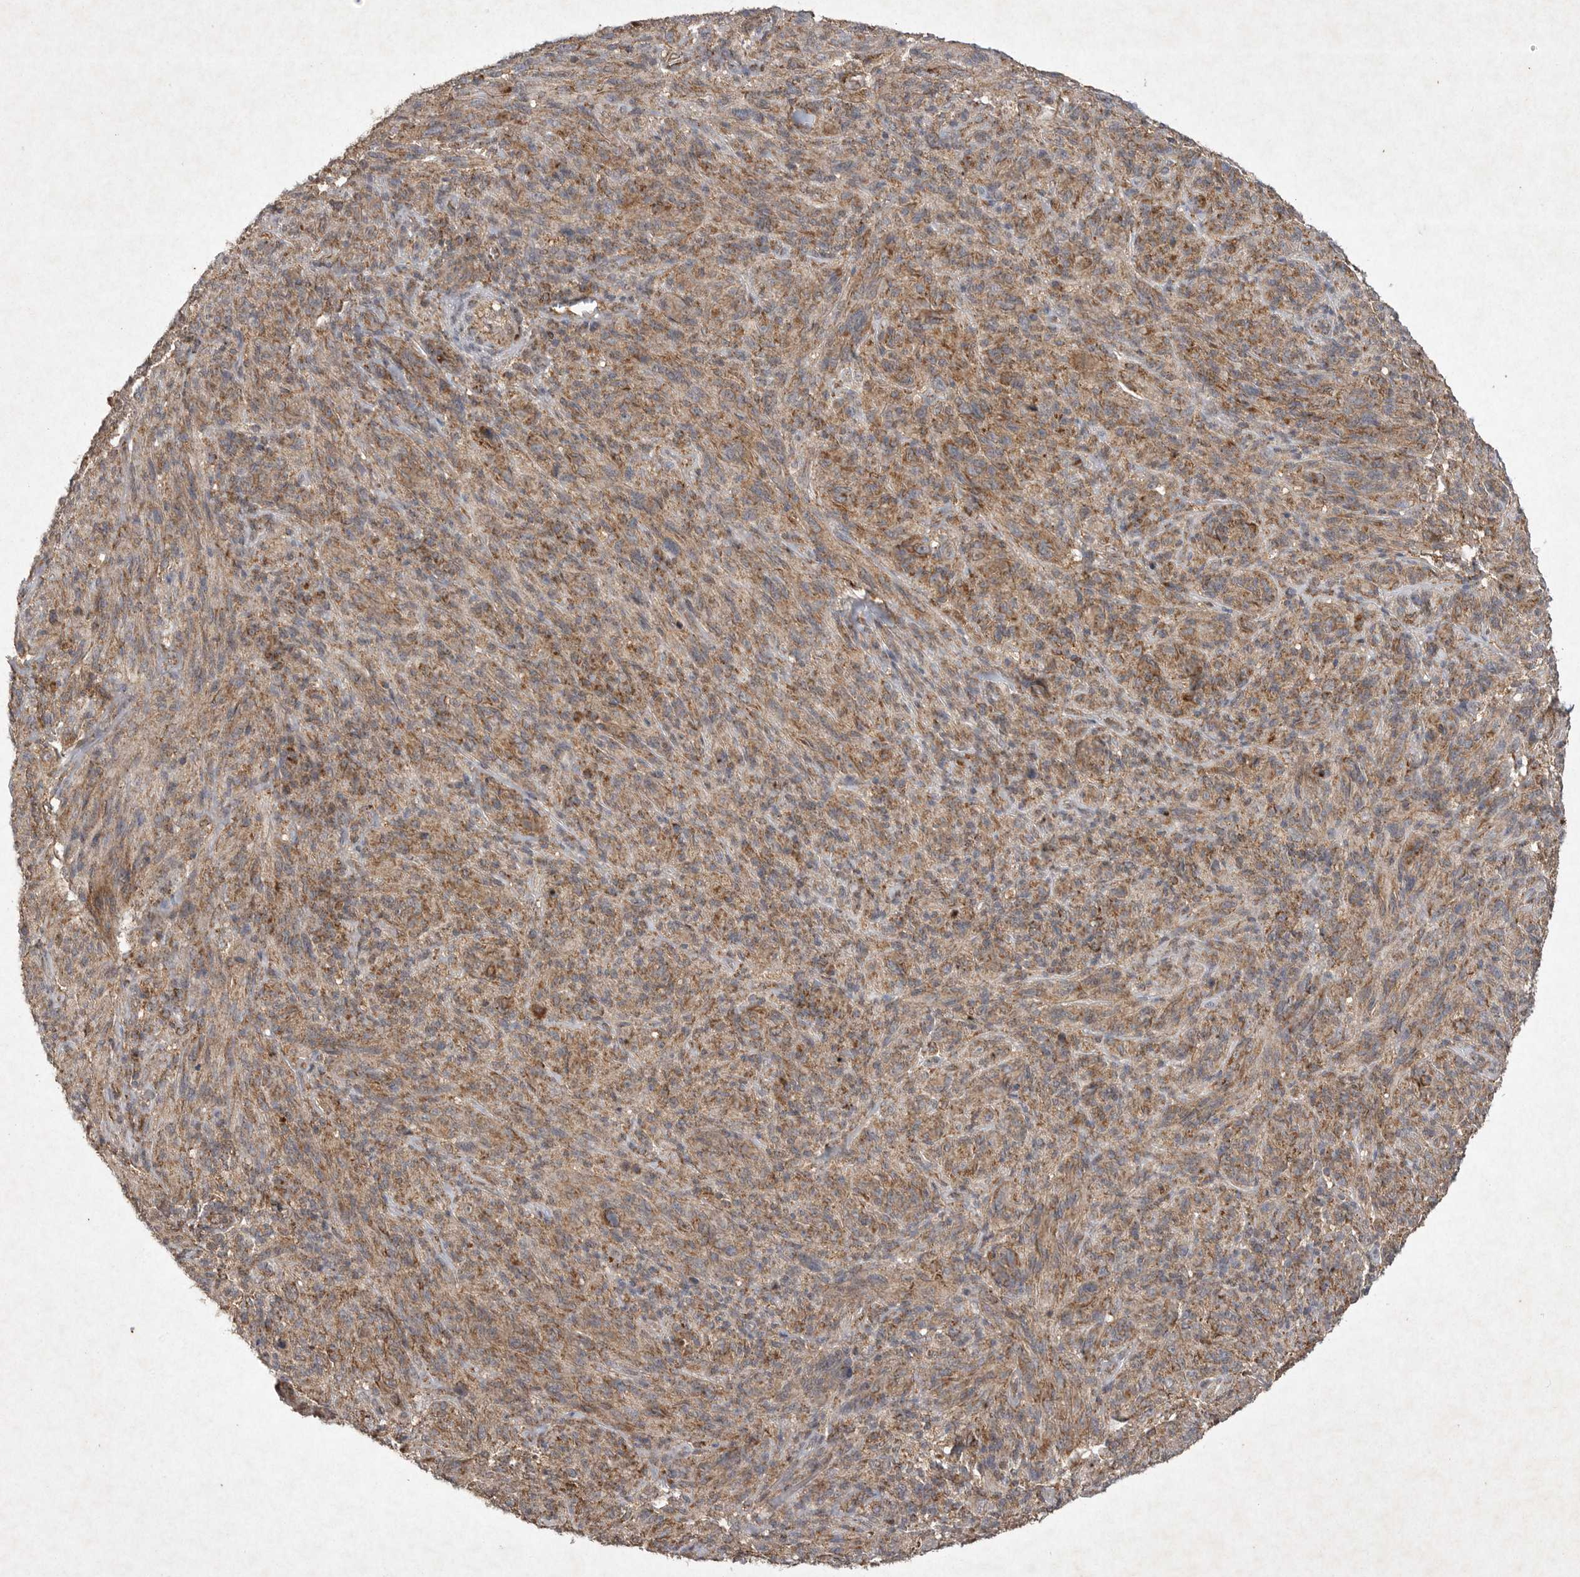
{"staining": {"intensity": "moderate", "quantity": ">75%", "location": "cytoplasmic/membranous"}, "tissue": "melanoma", "cell_type": "Tumor cells", "image_type": "cancer", "snomed": [{"axis": "morphology", "description": "Malignant melanoma, NOS"}, {"axis": "topography", "description": "Skin of head"}], "caption": "DAB immunohistochemical staining of melanoma exhibits moderate cytoplasmic/membranous protein staining in approximately >75% of tumor cells. The protein of interest is shown in brown color, while the nuclei are stained blue.", "gene": "DDR1", "patient": {"sex": "male", "age": 96}}